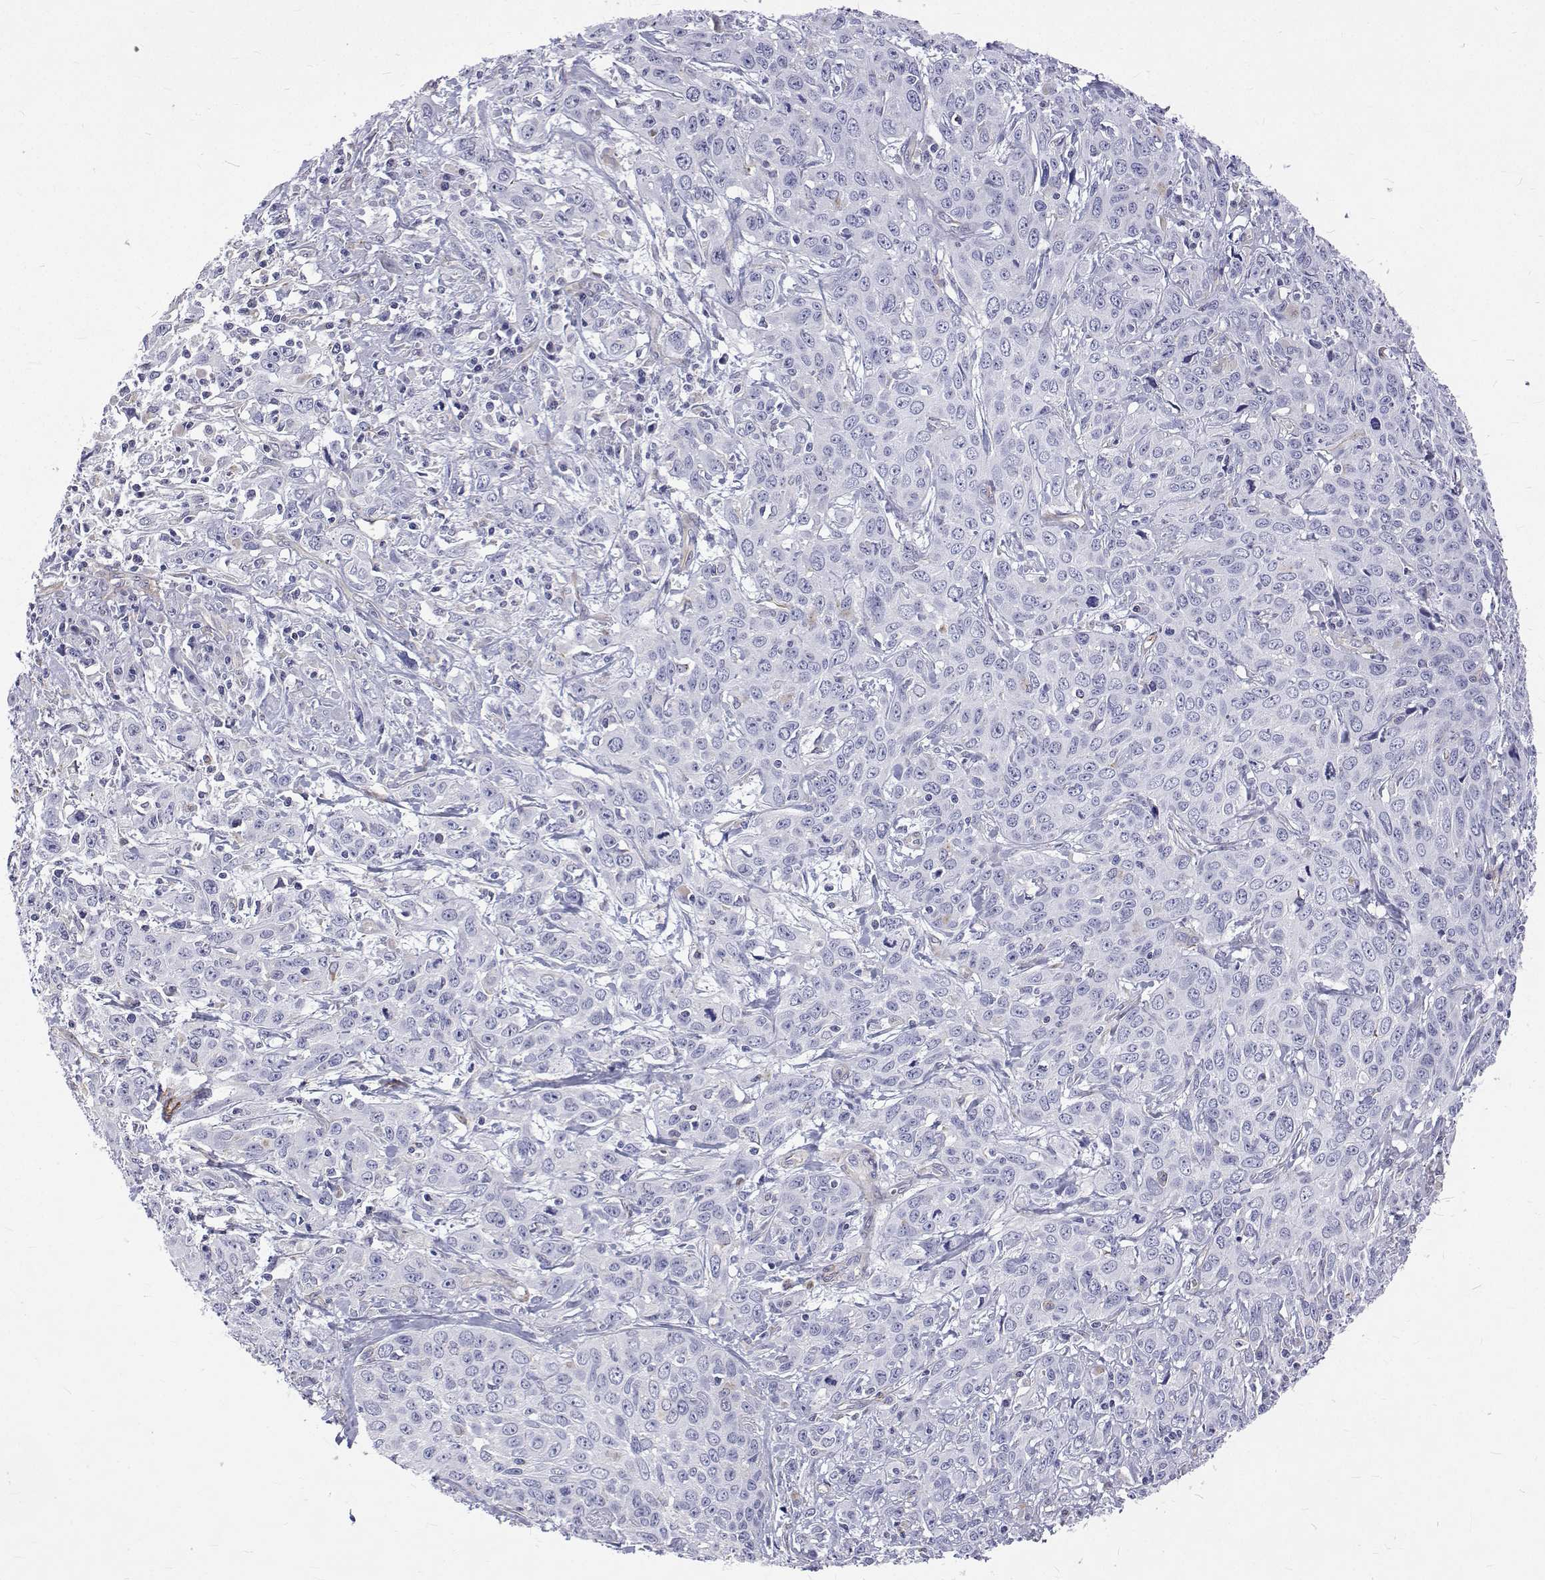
{"staining": {"intensity": "negative", "quantity": "none", "location": "none"}, "tissue": "cervical cancer", "cell_type": "Tumor cells", "image_type": "cancer", "snomed": [{"axis": "morphology", "description": "Squamous cell carcinoma, NOS"}, {"axis": "topography", "description": "Cervix"}], "caption": "Immunohistochemistry (IHC) image of neoplastic tissue: human squamous cell carcinoma (cervical) stained with DAB (3,3'-diaminobenzidine) exhibits no significant protein staining in tumor cells.", "gene": "OPRPN", "patient": {"sex": "female", "age": 38}}